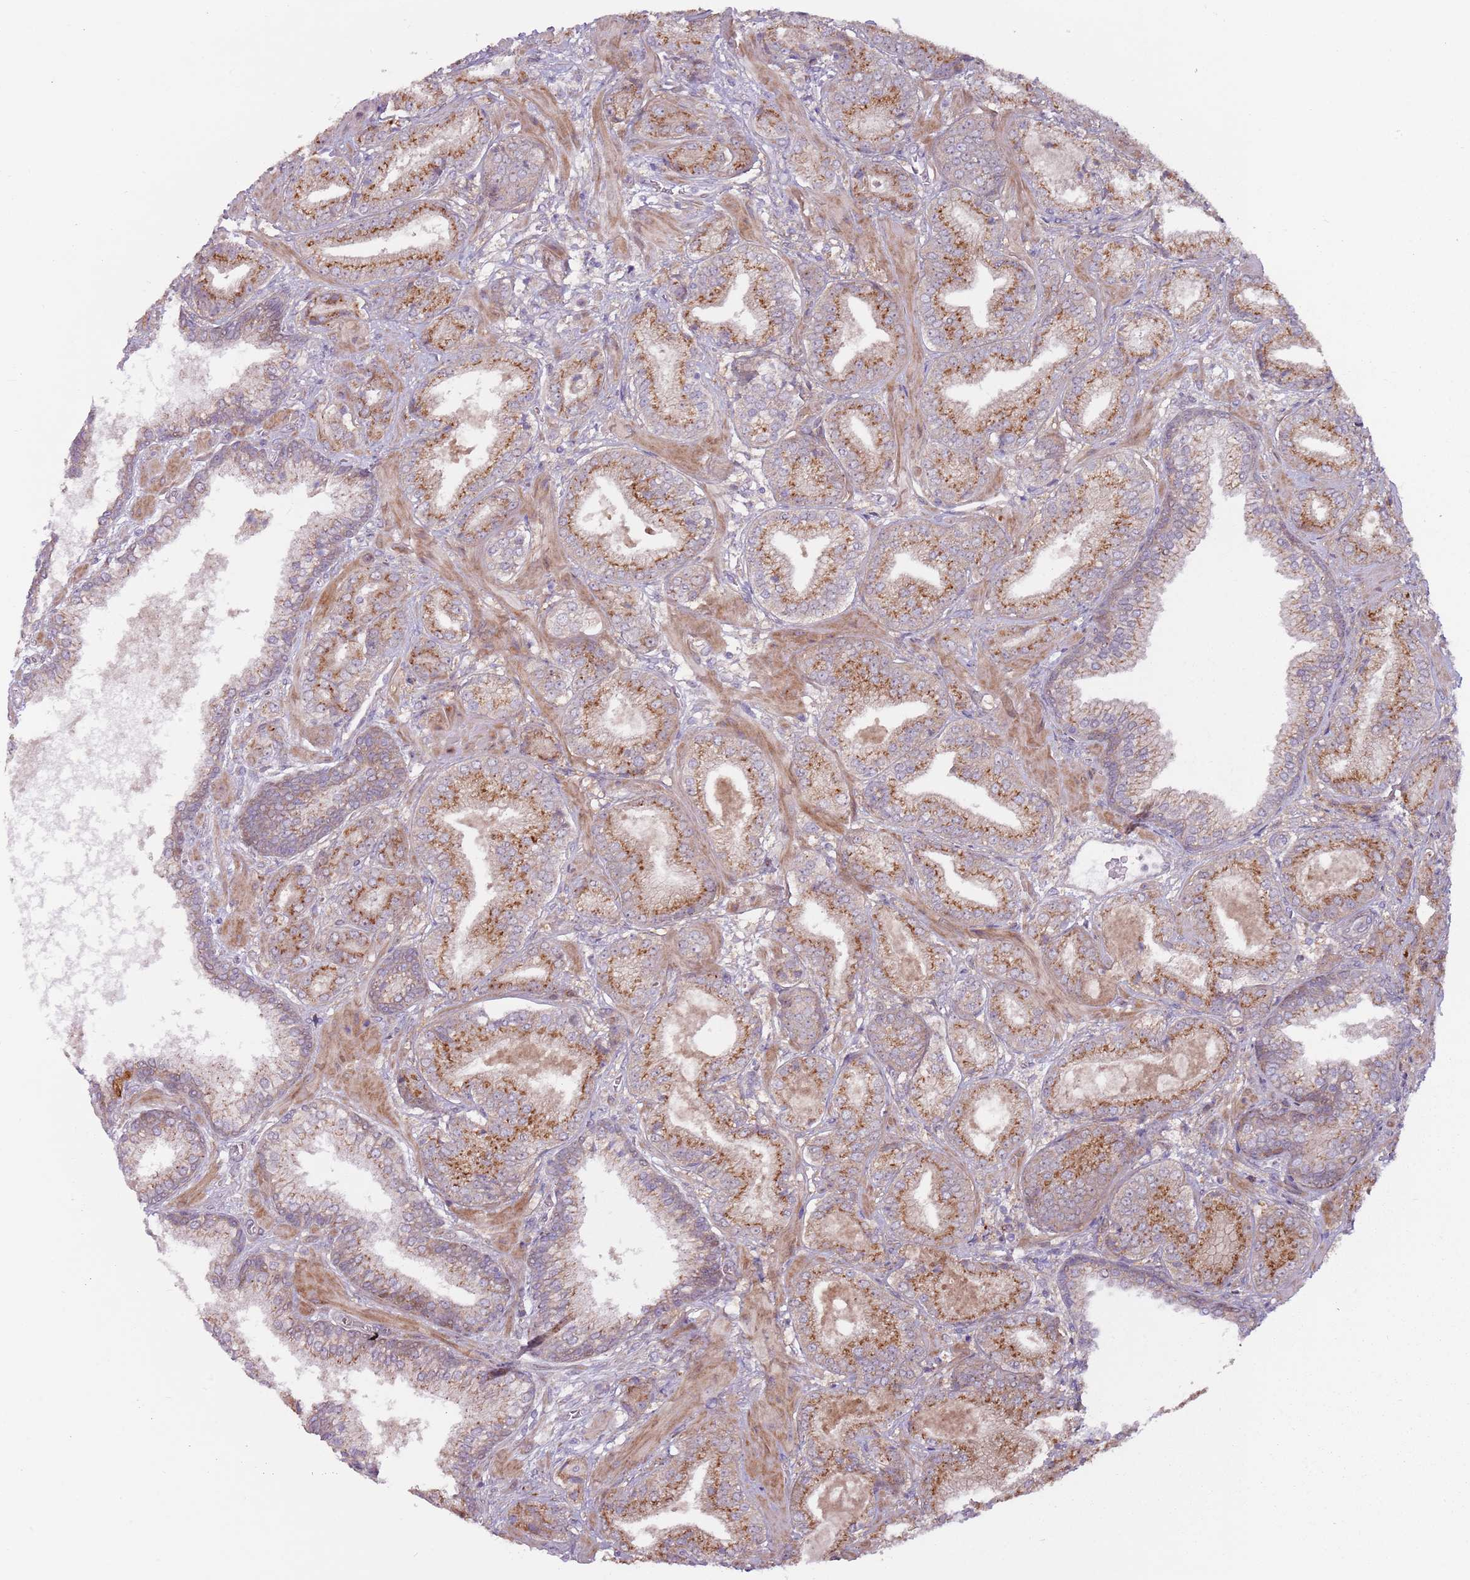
{"staining": {"intensity": "moderate", "quantity": ">75%", "location": "cytoplasmic/membranous"}, "tissue": "prostate cancer", "cell_type": "Tumor cells", "image_type": "cancer", "snomed": [{"axis": "morphology", "description": "Adenocarcinoma, High grade"}, {"axis": "topography", "description": "Prostate"}], "caption": "Prostate high-grade adenocarcinoma tissue demonstrates moderate cytoplasmic/membranous staining in approximately >75% of tumor cells, visualized by immunohistochemistry. The staining was performed using DAB (3,3'-diaminobenzidine), with brown indicating positive protein expression. Nuclei are stained blue with hematoxylin.", "gene": "CCDC150", "patient": {"sex": "male", "age": 63}}